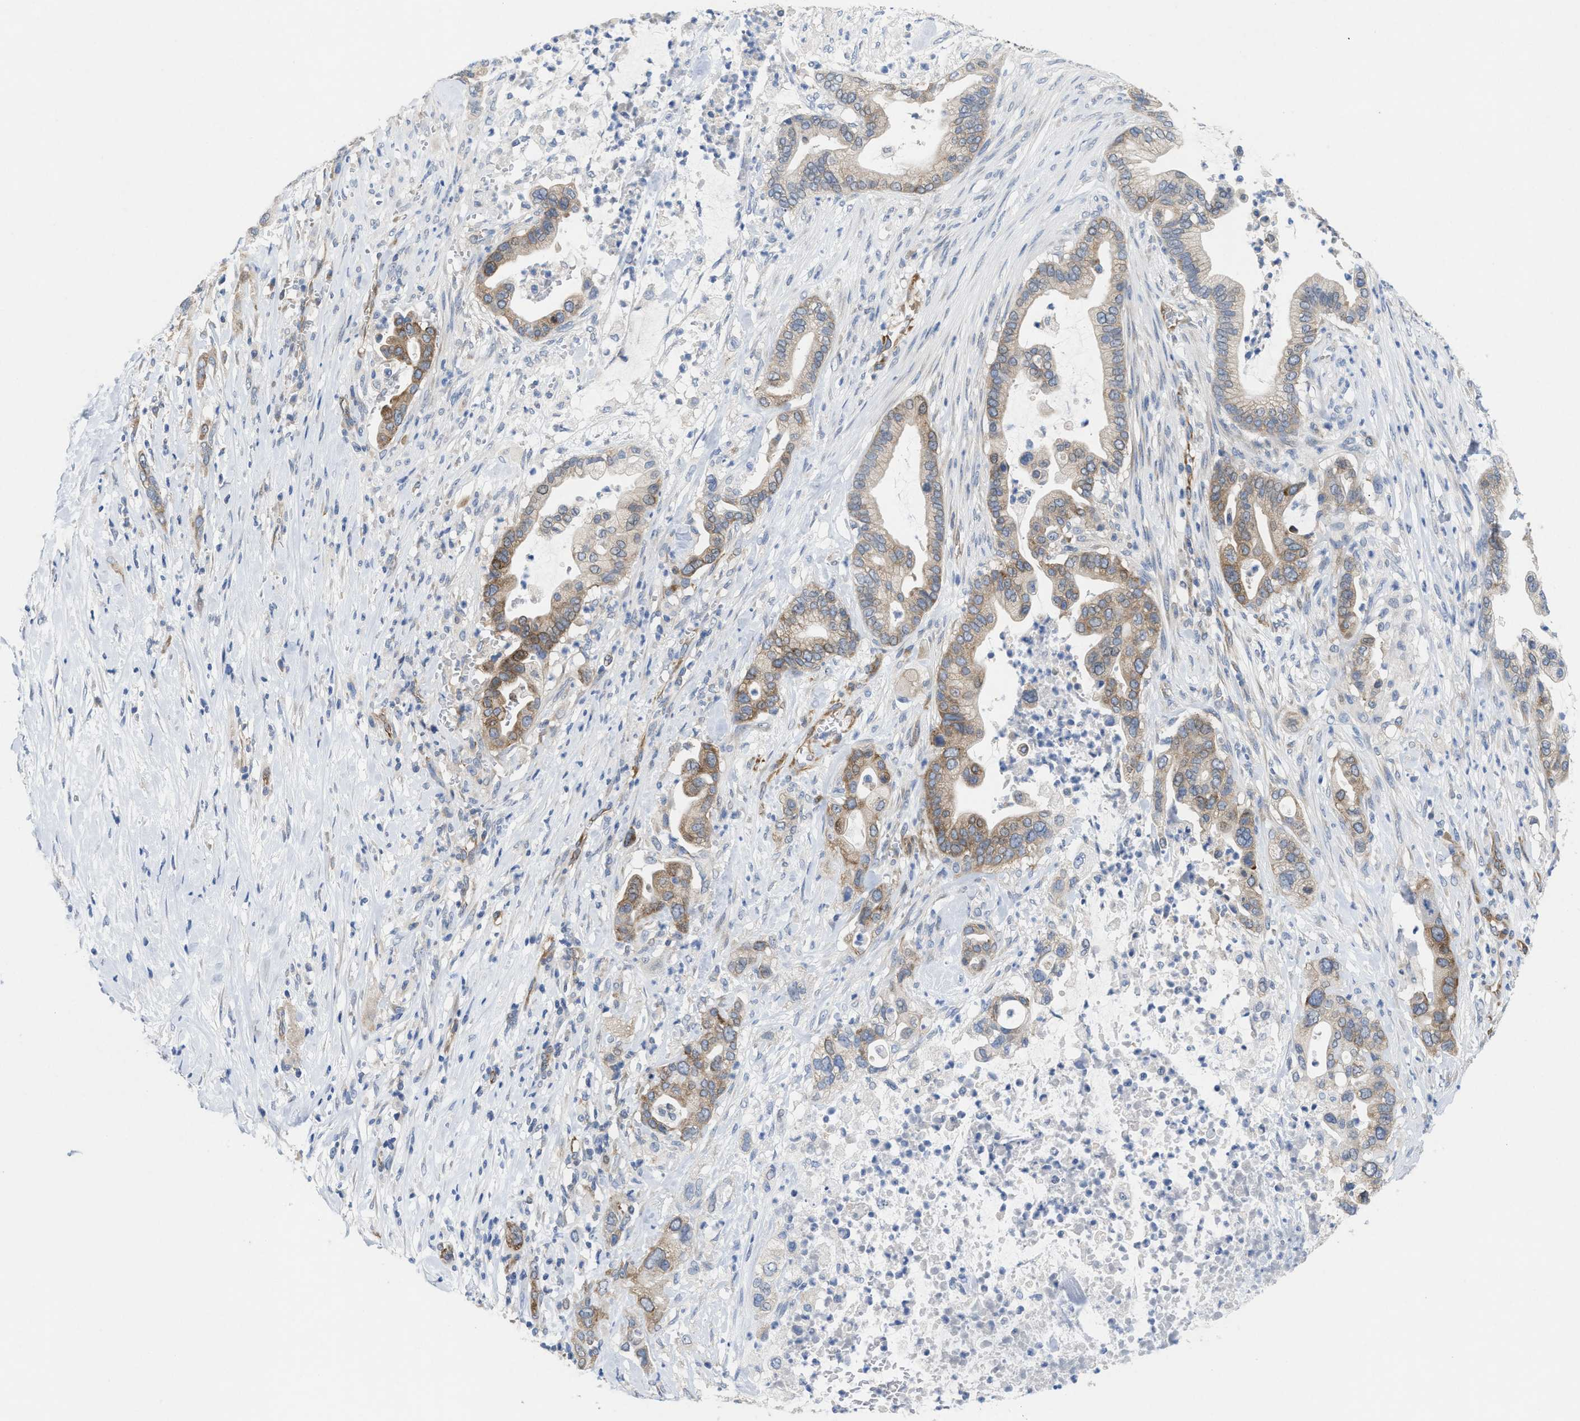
{"staining": {"intensity": "moderate", "quantity": ">75%", "location": "cytoplasmic/membranous"}, "tissue": "pancreatic cancer", "cell_type": "Tumor cells", "image_type": "cancer", "snomed": [{"axis": "morphology", "description": "Adenocarcinoma, NOS"}, {"axis": "topography", "description": "Pancreas"}], "caption": "Tumor cells exhibit moderate cytoplasmic/membranous staining in about >75% of cells in pancreatic cancer (adenocarcinoma). The staining is performed using DAB (3,3'-diaminobenzidine) brown chromogen to label protein expression. The nuclei are counter-stained blue using hematoxylin.", "gene": "UBAP2", "patient": {"sex": "male", "age": 69}}